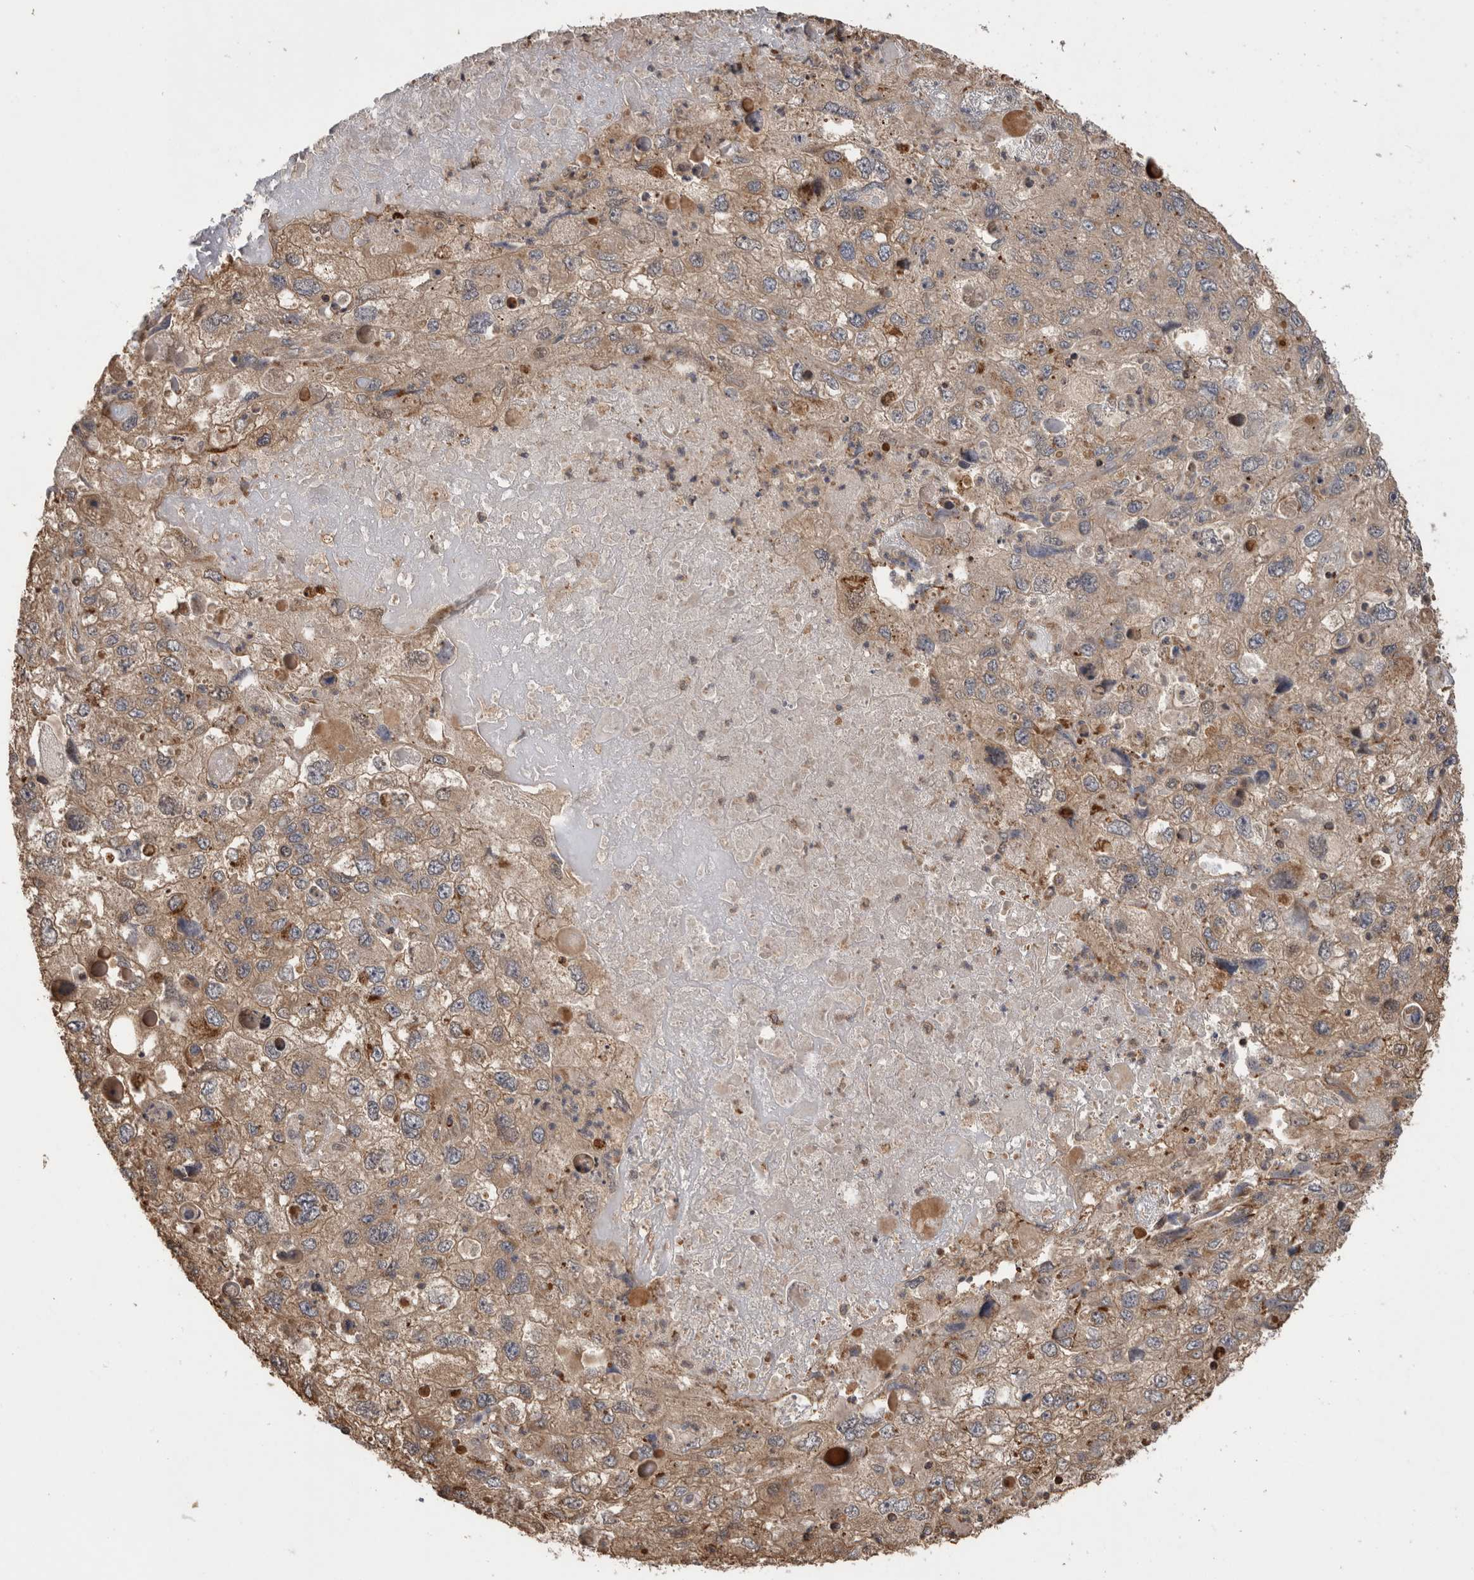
{"staining": {"intensity": "moderate", "quantity": ">75%", "location": "cytoplasmic/membranous"}, "tissue": "endometrial cancer", "cell_type": "Tumor cells", "image_type": "cancer", "snomed": [{"axis": "morphology", "description": "Adenocarcinoma, NOS"}, {"axis": "topography", "description": "Endometrium"}], "caption": "Immunohistochemical staining of endometrial adenocarcinoma shows moderate cytoplasmic/membranous protein positivity in about >75% of tumor cells. (brown staining indicates protein expression, while blue staining denotes nuclei).", "gene": "IMMP2L", "patient": {"sex": "female", "age": 49}}